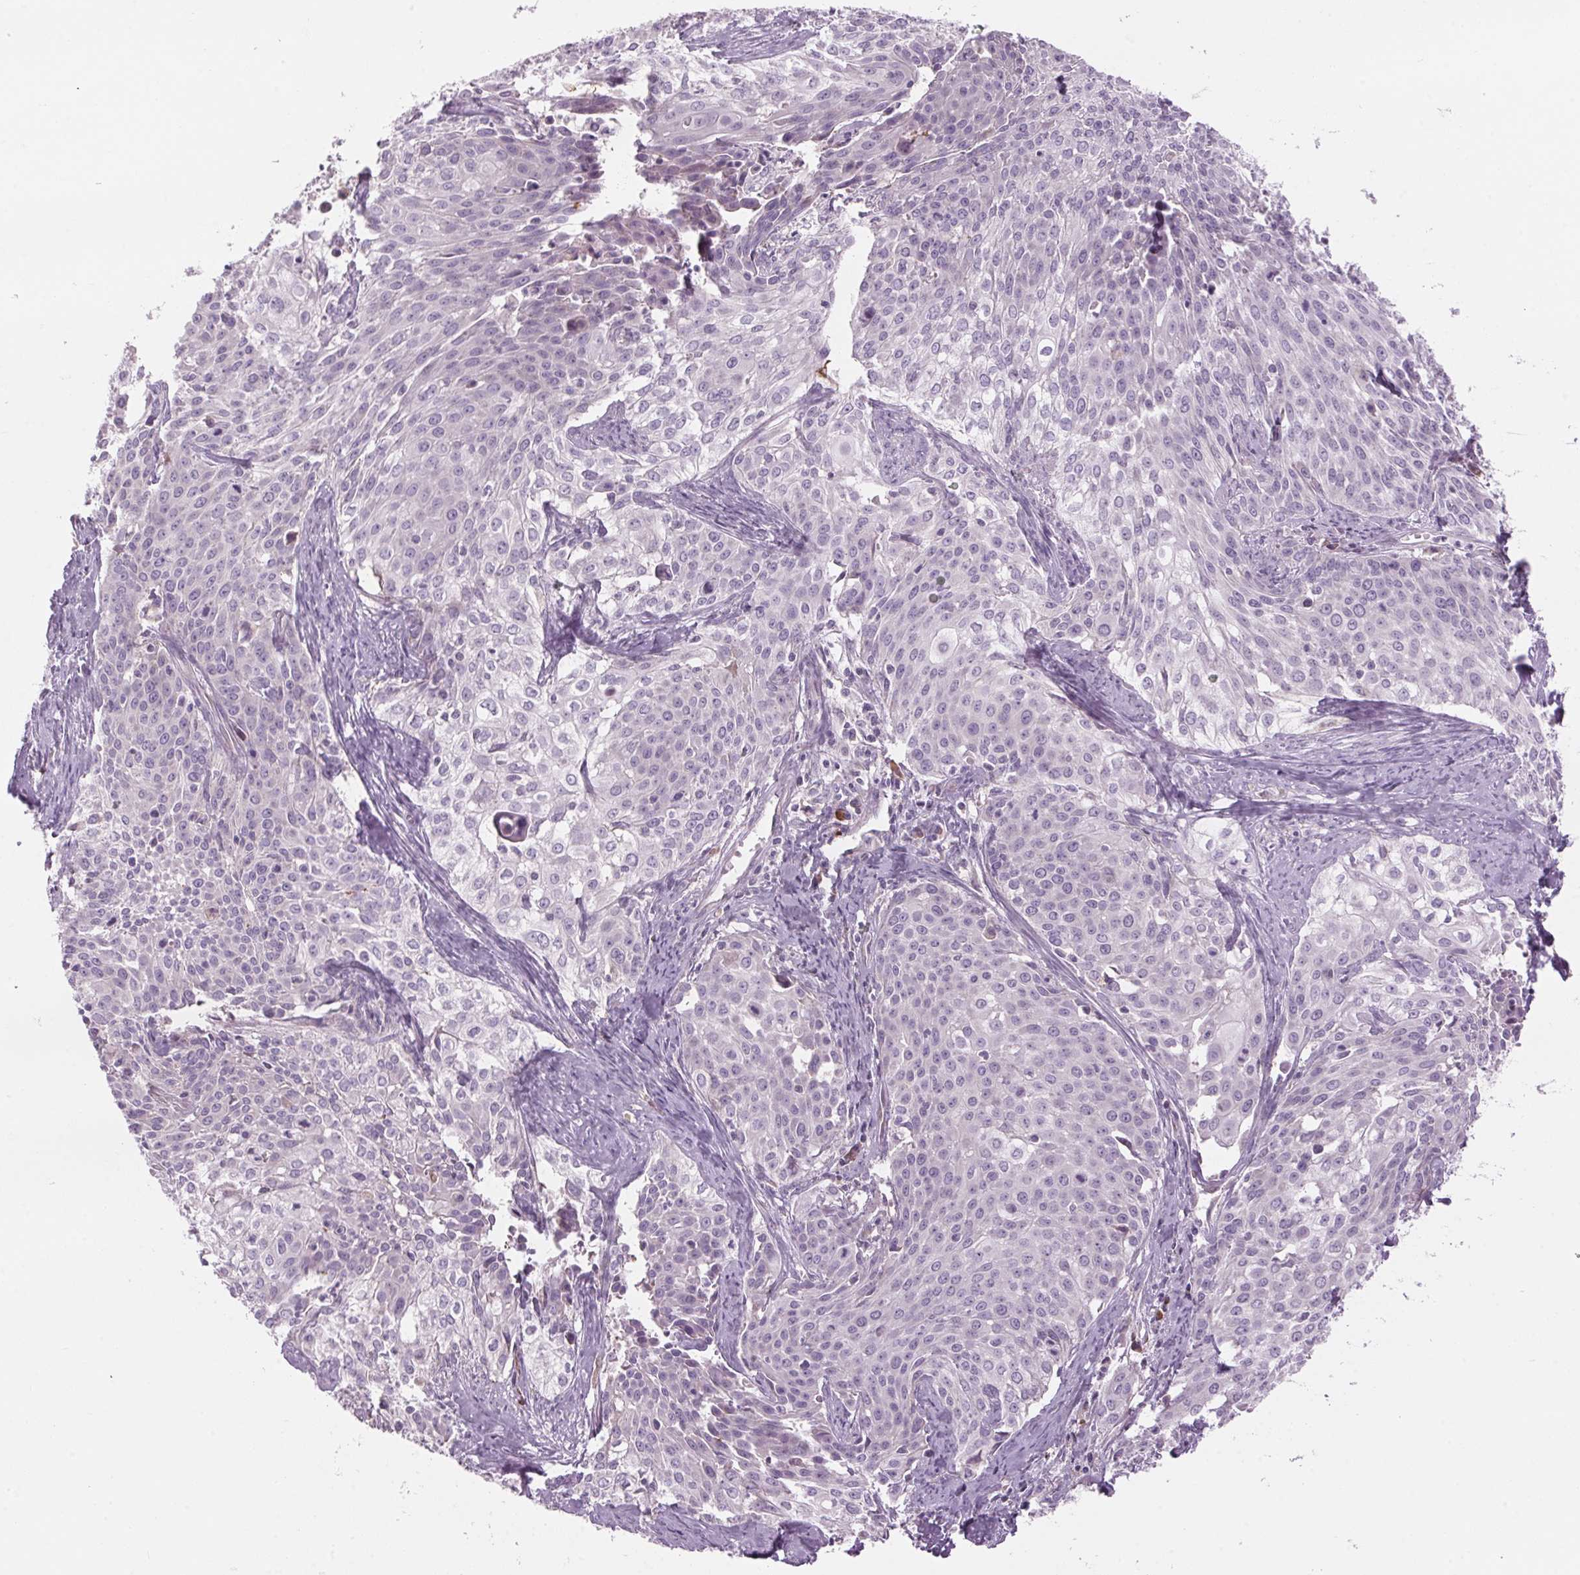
{"staining": {"intensity": "negative", "quantity": "none", "location": "none"}, "tissue": "cervical cancer", "cell_type": "Tumor cells", "image_type": "cancer", "snomed": [{"axis": "morphology", "description": "Squamous cell carcinoma, NOS"}, {"axis": "topography", "description": "Cervix"}], "caption": "DAB immunohistochemical staining of human cervical squamous cell carcinoma reveals no significant expression in tumor cells. Nuclei are stained in blue.", "gene": "GNMT", "patient": {"sex": "female", "age": 39}}